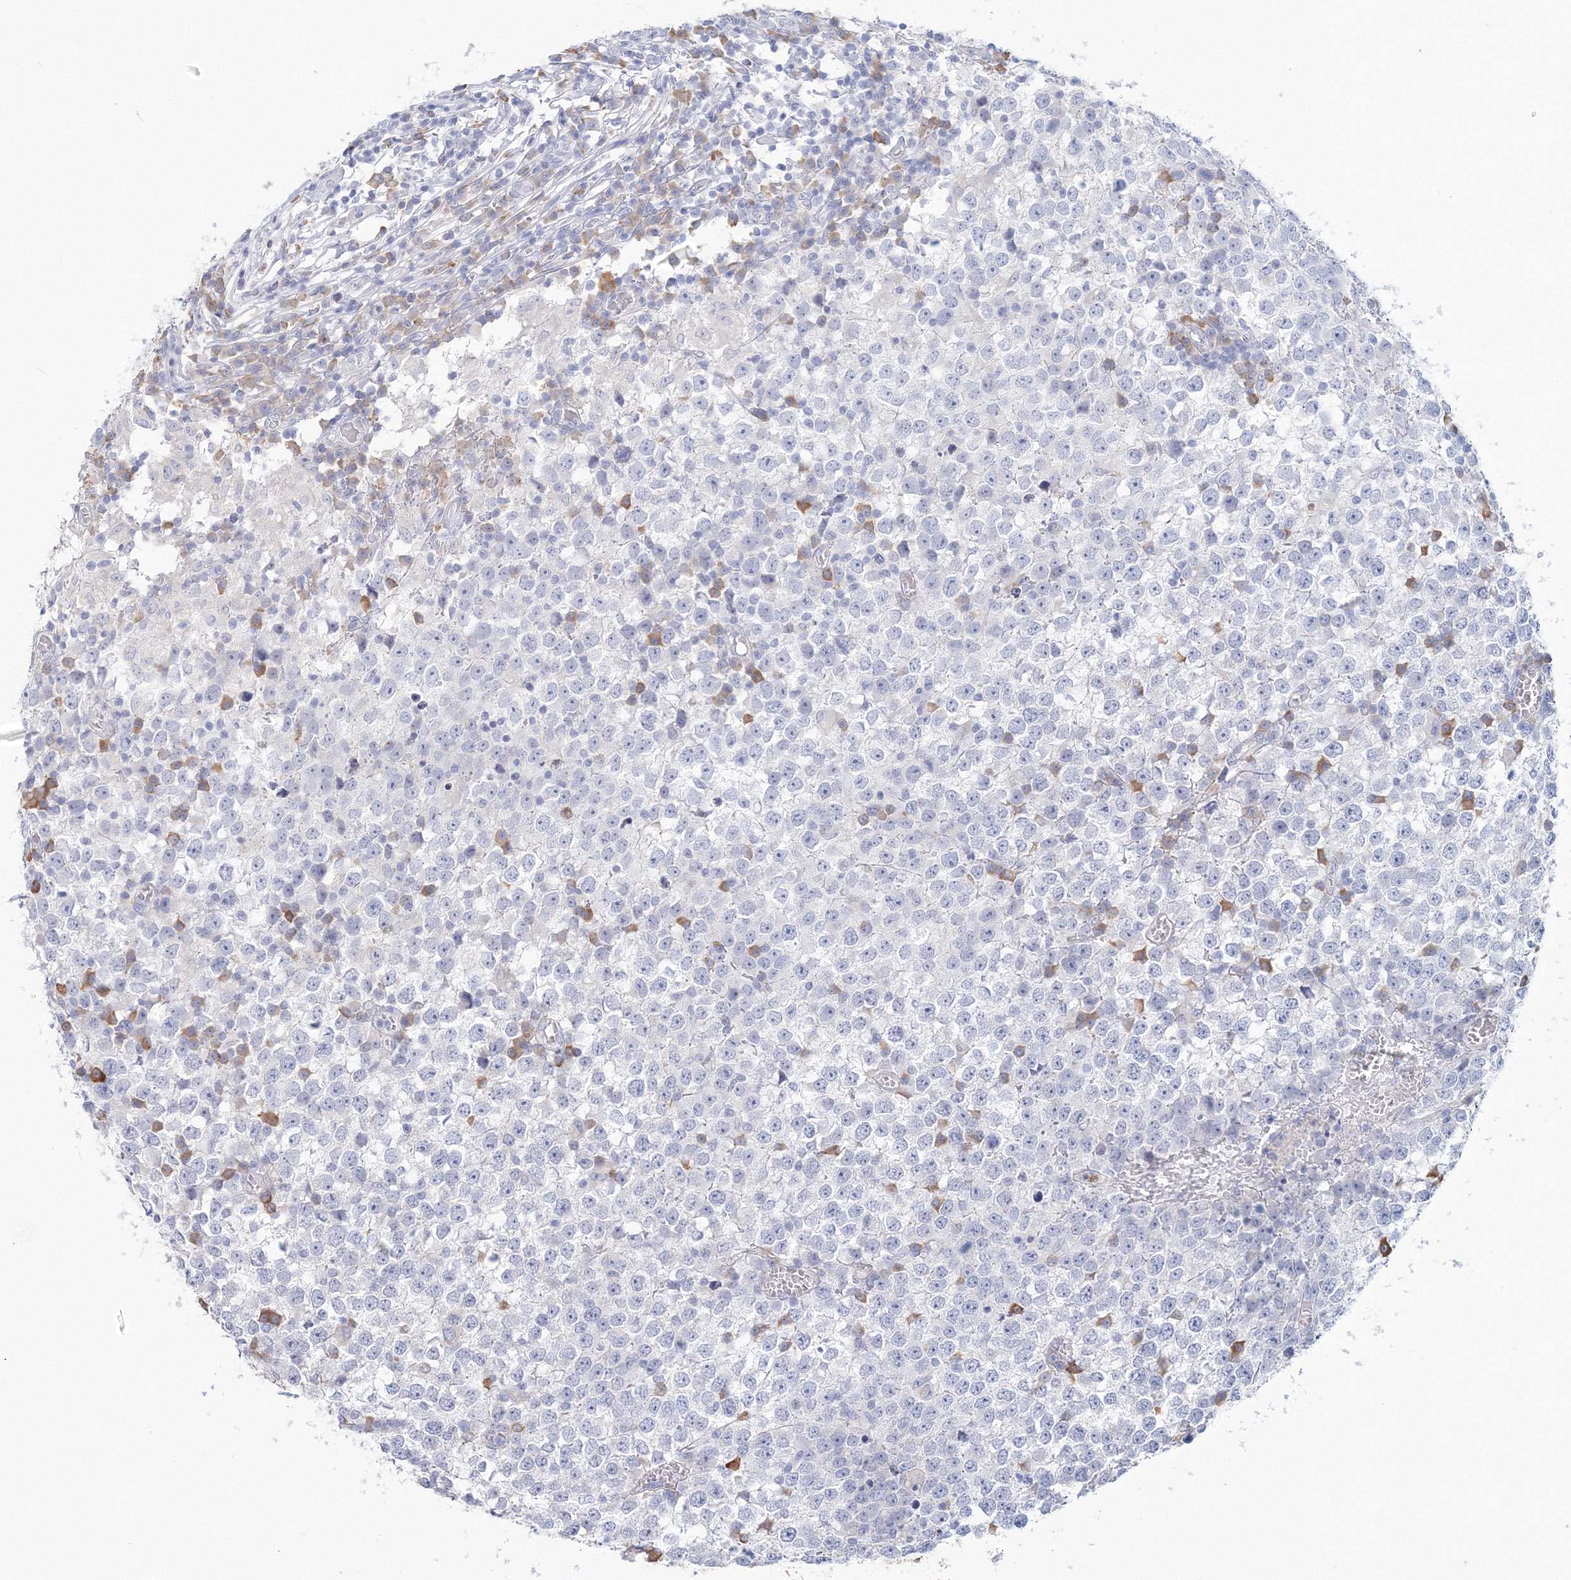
{"staining": {"intensity": "moderate", "quantity": "<25%", "location": "cytoplasmic/membranous"}, "tissue": "testis cancer", "cell_type": "Tumor cells", "image_type": "cancer", "snomed": [{"axis": "morphology", "description": "Seminoma, NOS"}, {"axis": "topography", "description": "Testis"}], "caption": "Immunohistochemistry image of neoplastic tissue: human seminoma (testis) stained using immunohistochemistry displays low levels of moderate protein expression localized specifically in the cytoplasmic/membranous of tumor cells, appearing as a cytoplasmic/membranous brown color.", "gene": "VSIG1", "patient": {"sex": "male", "age": 65}}